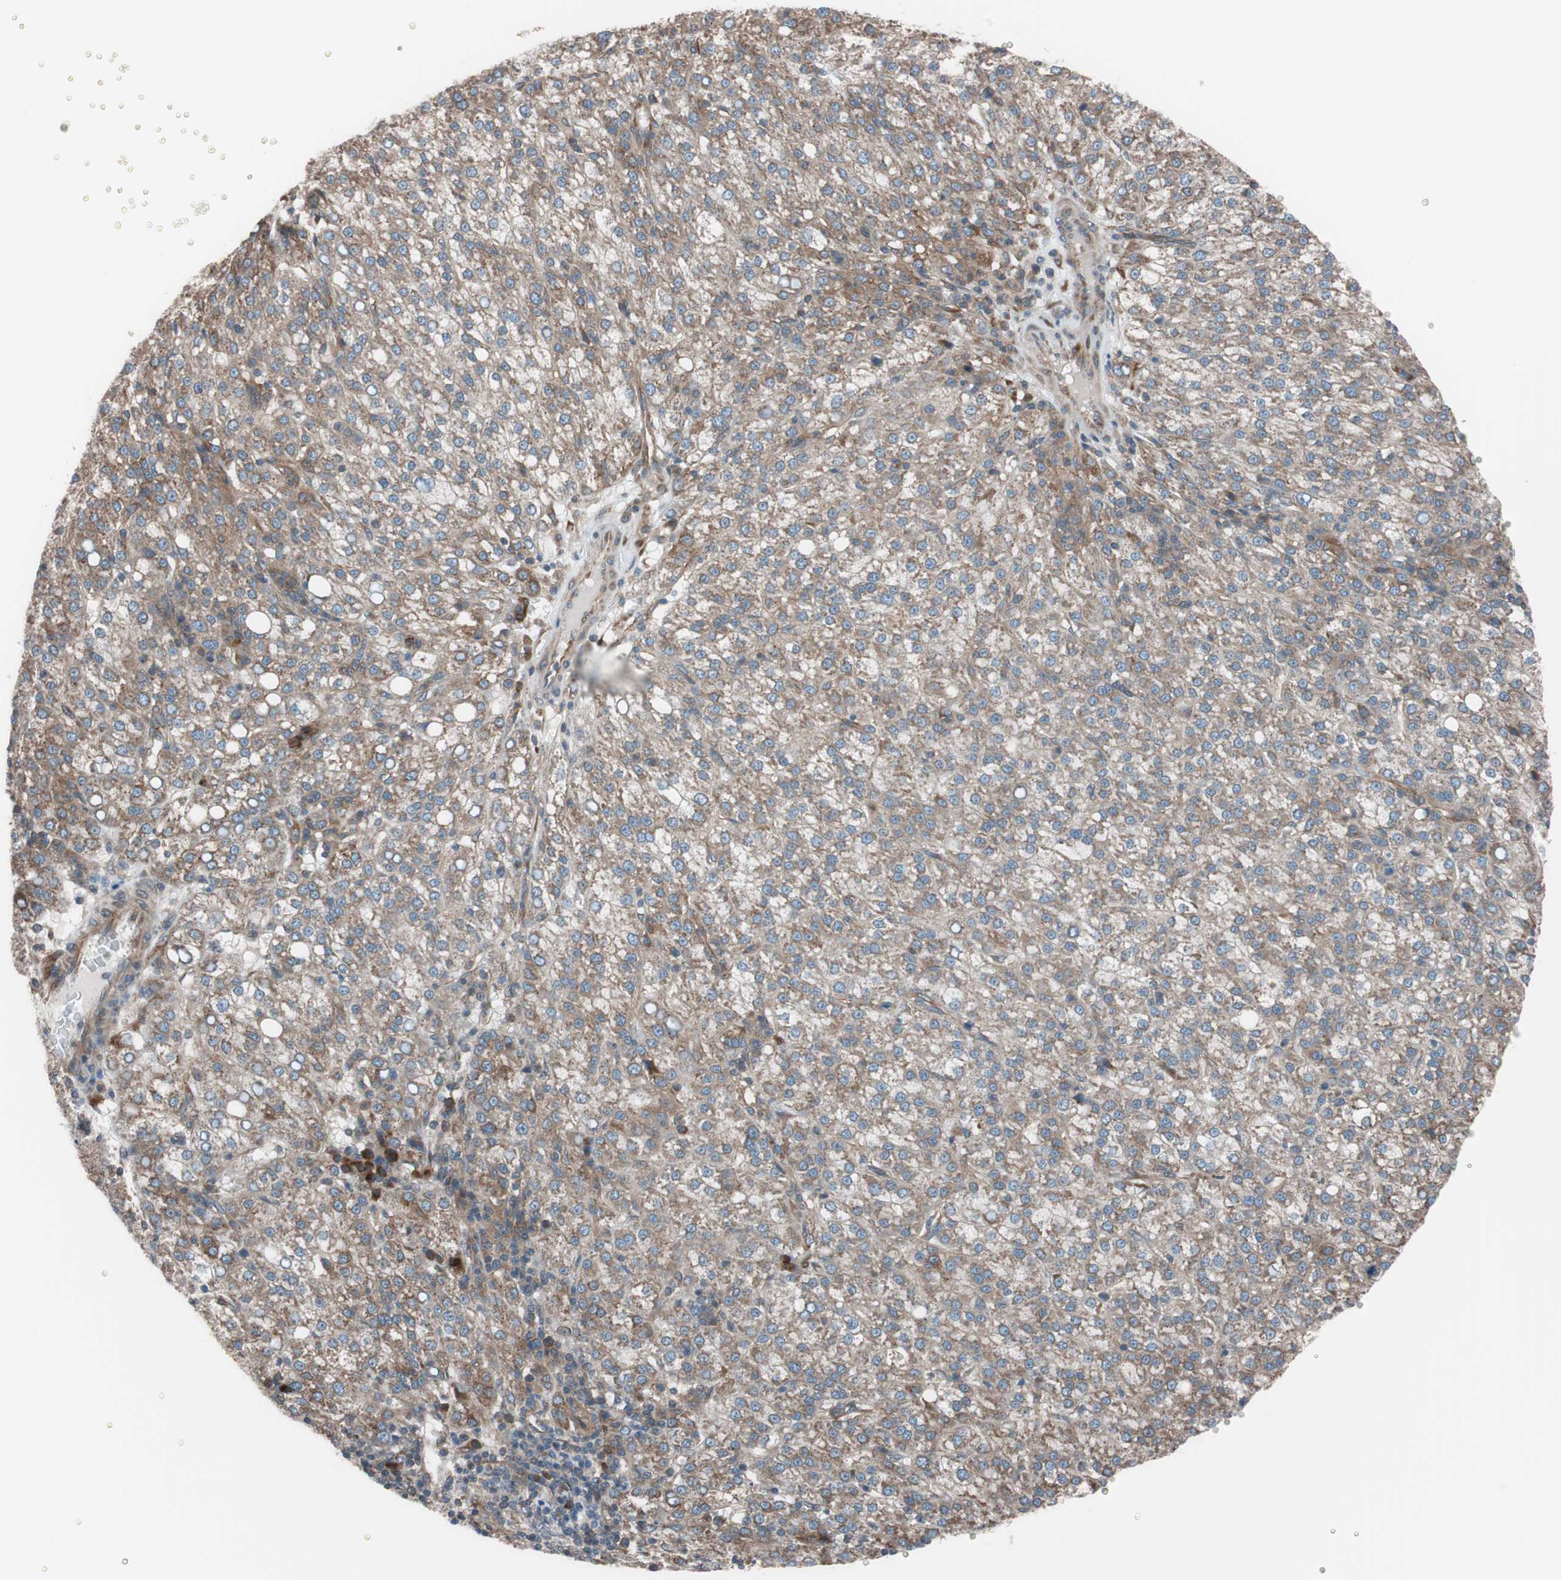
{"staining": {"intensity": "moderate", "quantity": ">75%", "location": "cytoplasmic/membranous"}, "tissue": "liver cancer", "cell_type": "Tumor cells", "image_type": "cancer", "snomed": [{"axis": "morphology", "description": "Carcinoma, Hepatocellular, NOS"}, {"axis": "topography", "description": "Liver"}], "caption": "Protein expression by immunohistochemistry (IHC) demonstrates moderate cytoplasmic/membranous expression in about >75% of tumor cells in liver hepatocellular carcinoma.", "gene": "SEC31A", "patient": {"sex": "female", "age": 58}}